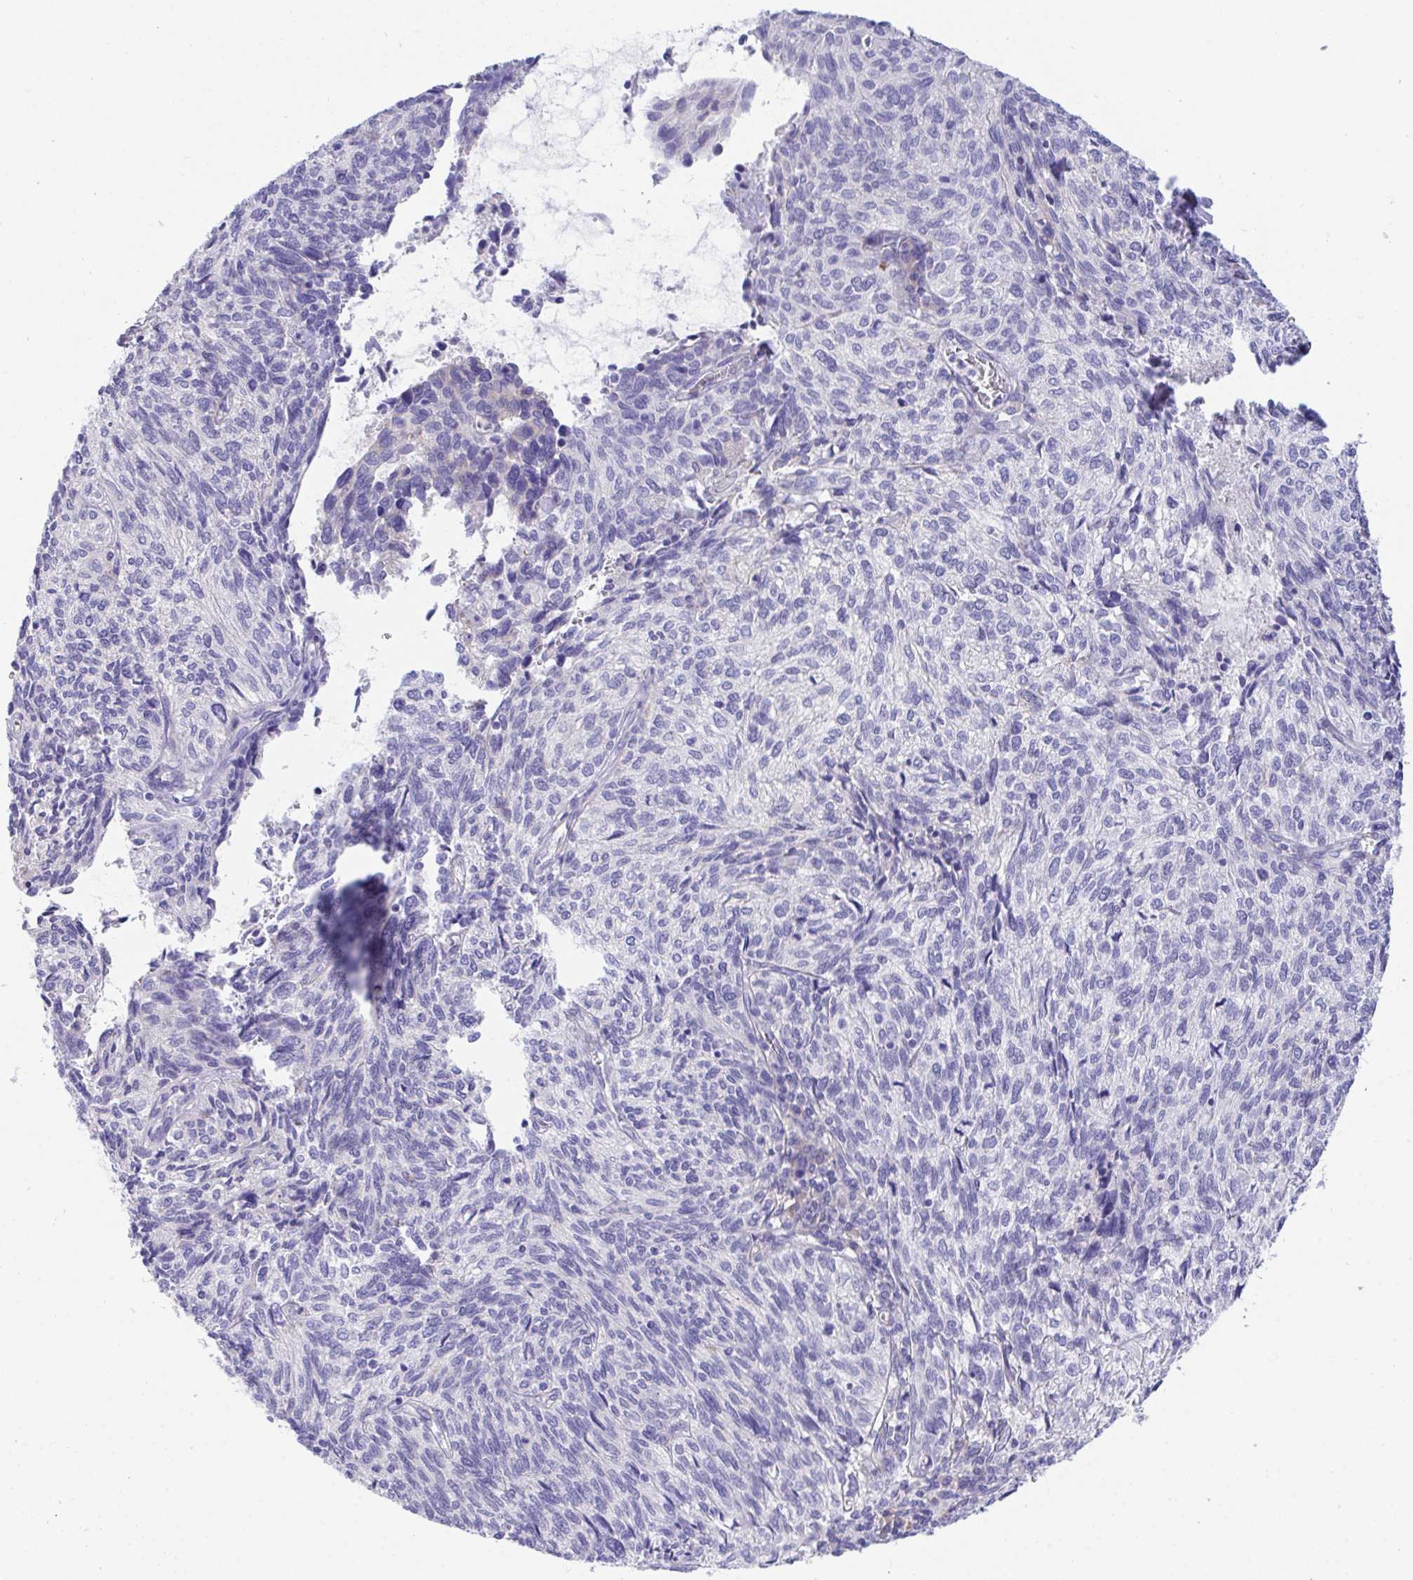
{"staining": {"intensity": "negative", "quantity": "none", "location": "none"}, "tissue": "cervical cancer", "cell_type": "Tumor cells", "image_type": "cancer", "snomed": [{"axis": "morphology", "description": "Squamous cell carcinoma, NOS"}, {"axis": "topography", "description": "Cervix"}], "caption": "Squamous cell carcinoma (cervical) was stained to show a protein in brown. There is no significant staining in tumor cells.", "gene": "TMEM106B", "patient": {"sex": "female", "age": 45}}